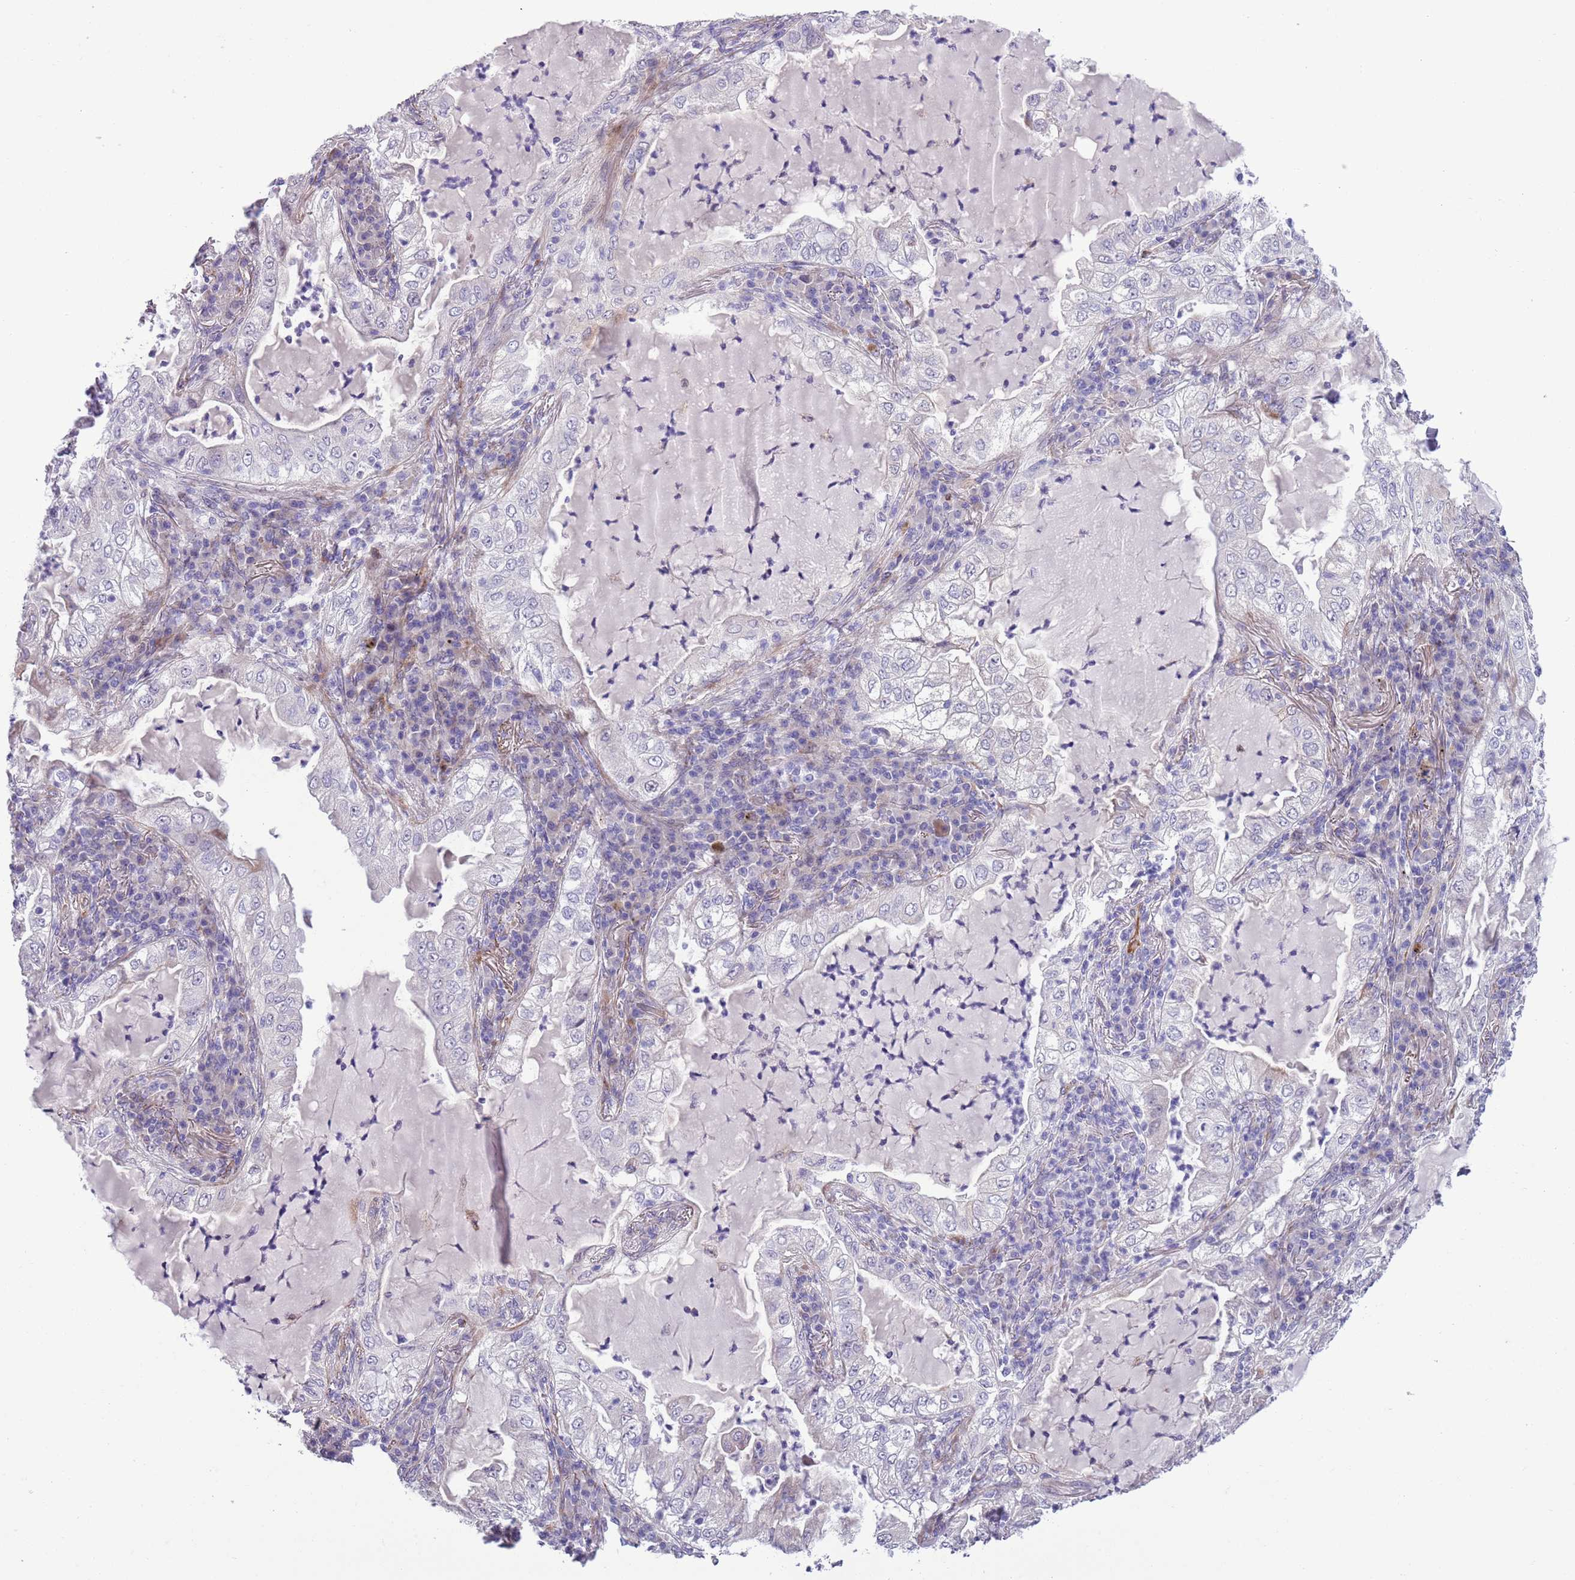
{"staining": {"intensity": "negative", "quantity": "none", "location": "none"}, "tissue": "lung cancer", "cell_type": "Tumor cells", "image_type": "cancer", "snomed": [{"axis": "morphology", "description": "Adenocarcinoma, NOS"}, {"axis": "topography", "description": "Lung"}], "caption": "Human lung cancer (adenocarcinoma) stained for a protein using IHC reveals no expression in tumor cells.", "gene": "MRPL32", "patient": {"sex": "female", "age": 73}}